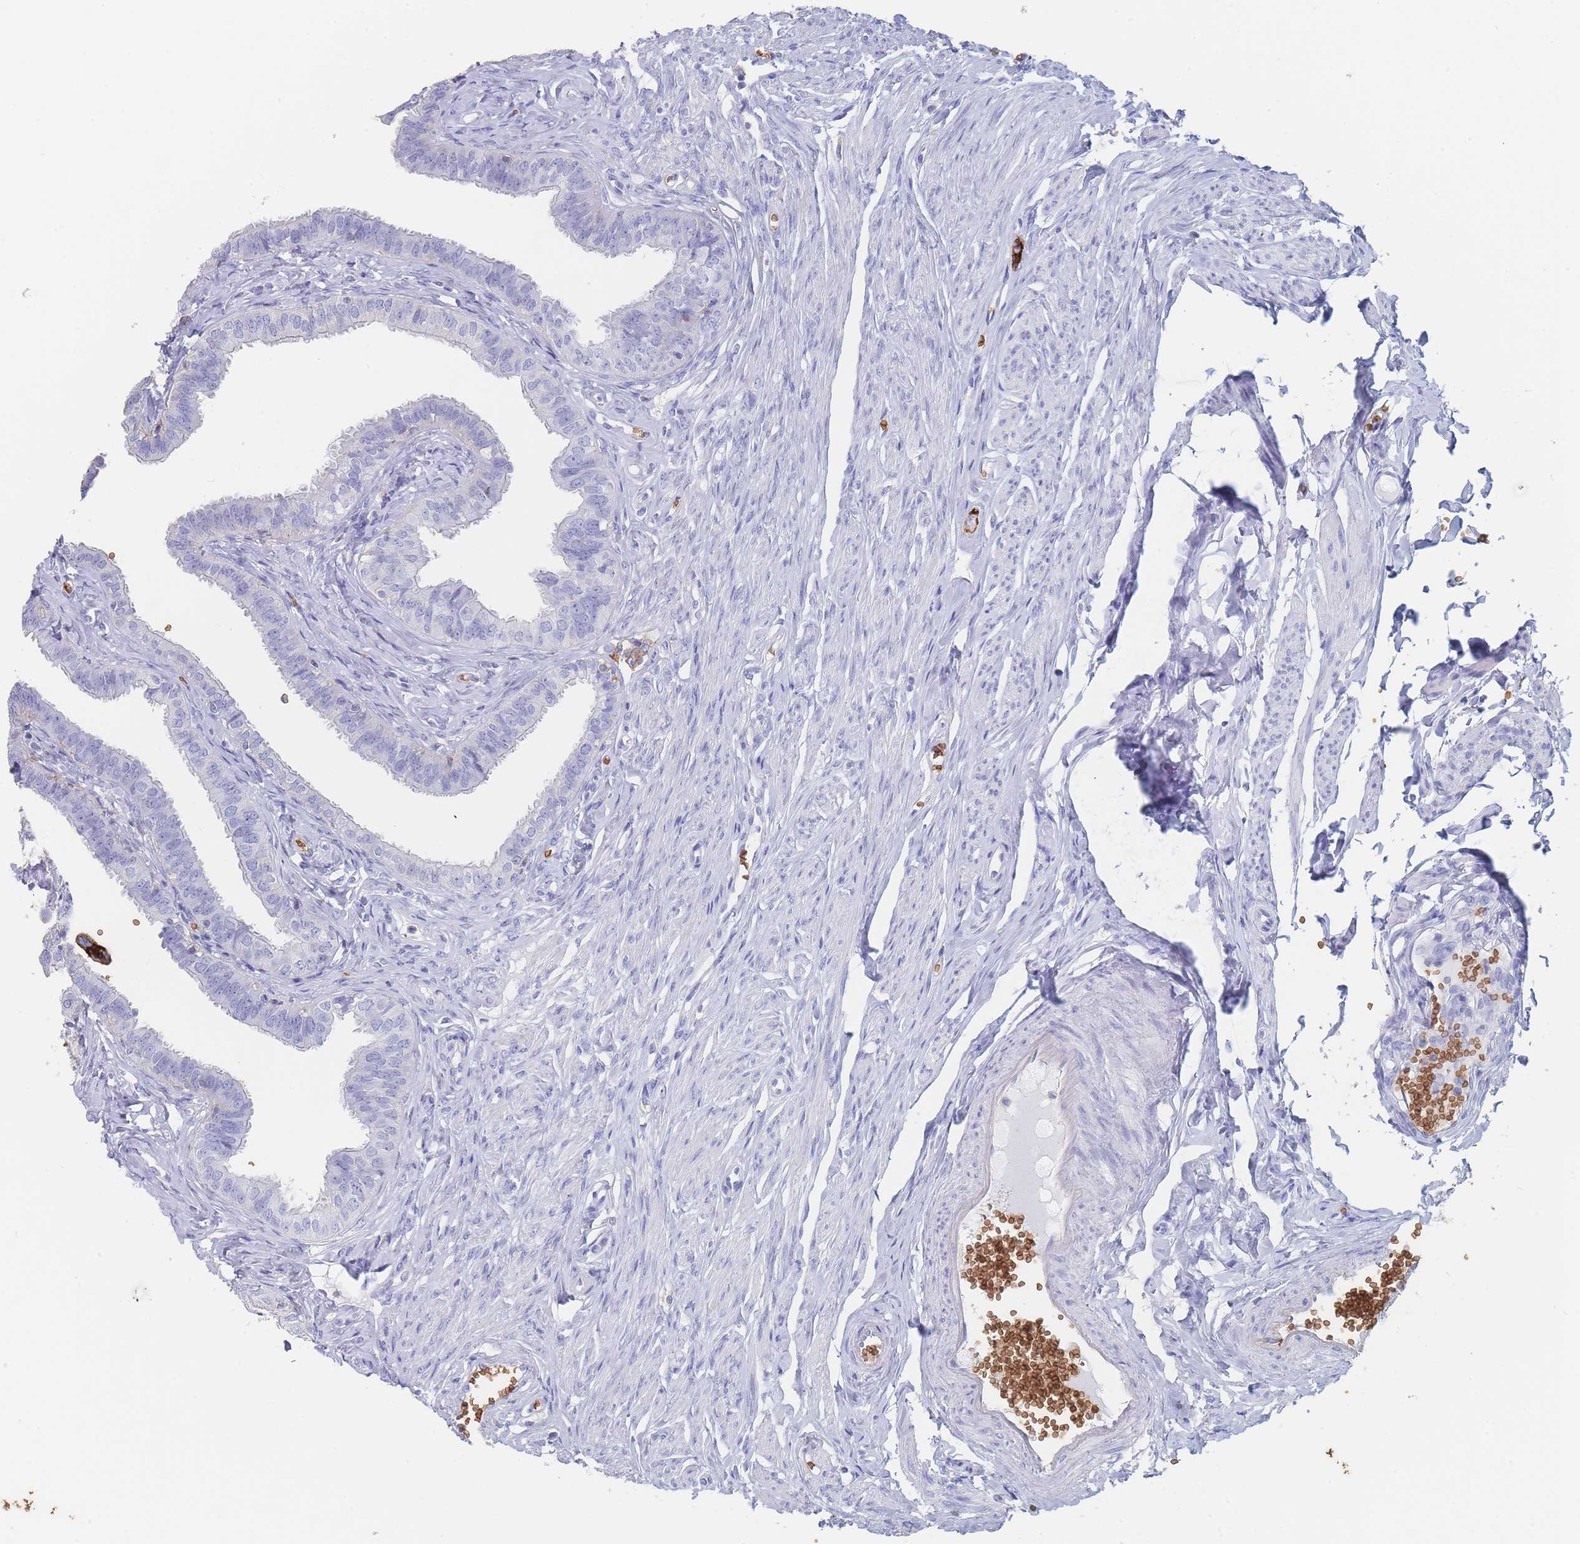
{"staining": {"intensity": "negative", "quantity": "none", "location": "none"}, "tissue": "fallopian tube", "cell_type": "Glandular cells", "image_type": "normal", "snomed": [{"axis": "morphology", "description": "Normal tissue, NOS"}, {"axis": "morphology", "description": "Carcinoma, NOS"}, {"axis": "topography", "description": "Fallopian tube"}, {"axis": "topography", "description": "Ovary"}], "caption": "Immunohistochemical staining of benign fallopian tube exhibits no significant expression in glandular cells. (Stains: DAB immunohistochemistry (IHC) with hematoxylin counter stain, Microscopy: brightfield microscopy at high magnification).", "gene": "SLC2A1", "patient": {"sex": "female", "age": 59}}